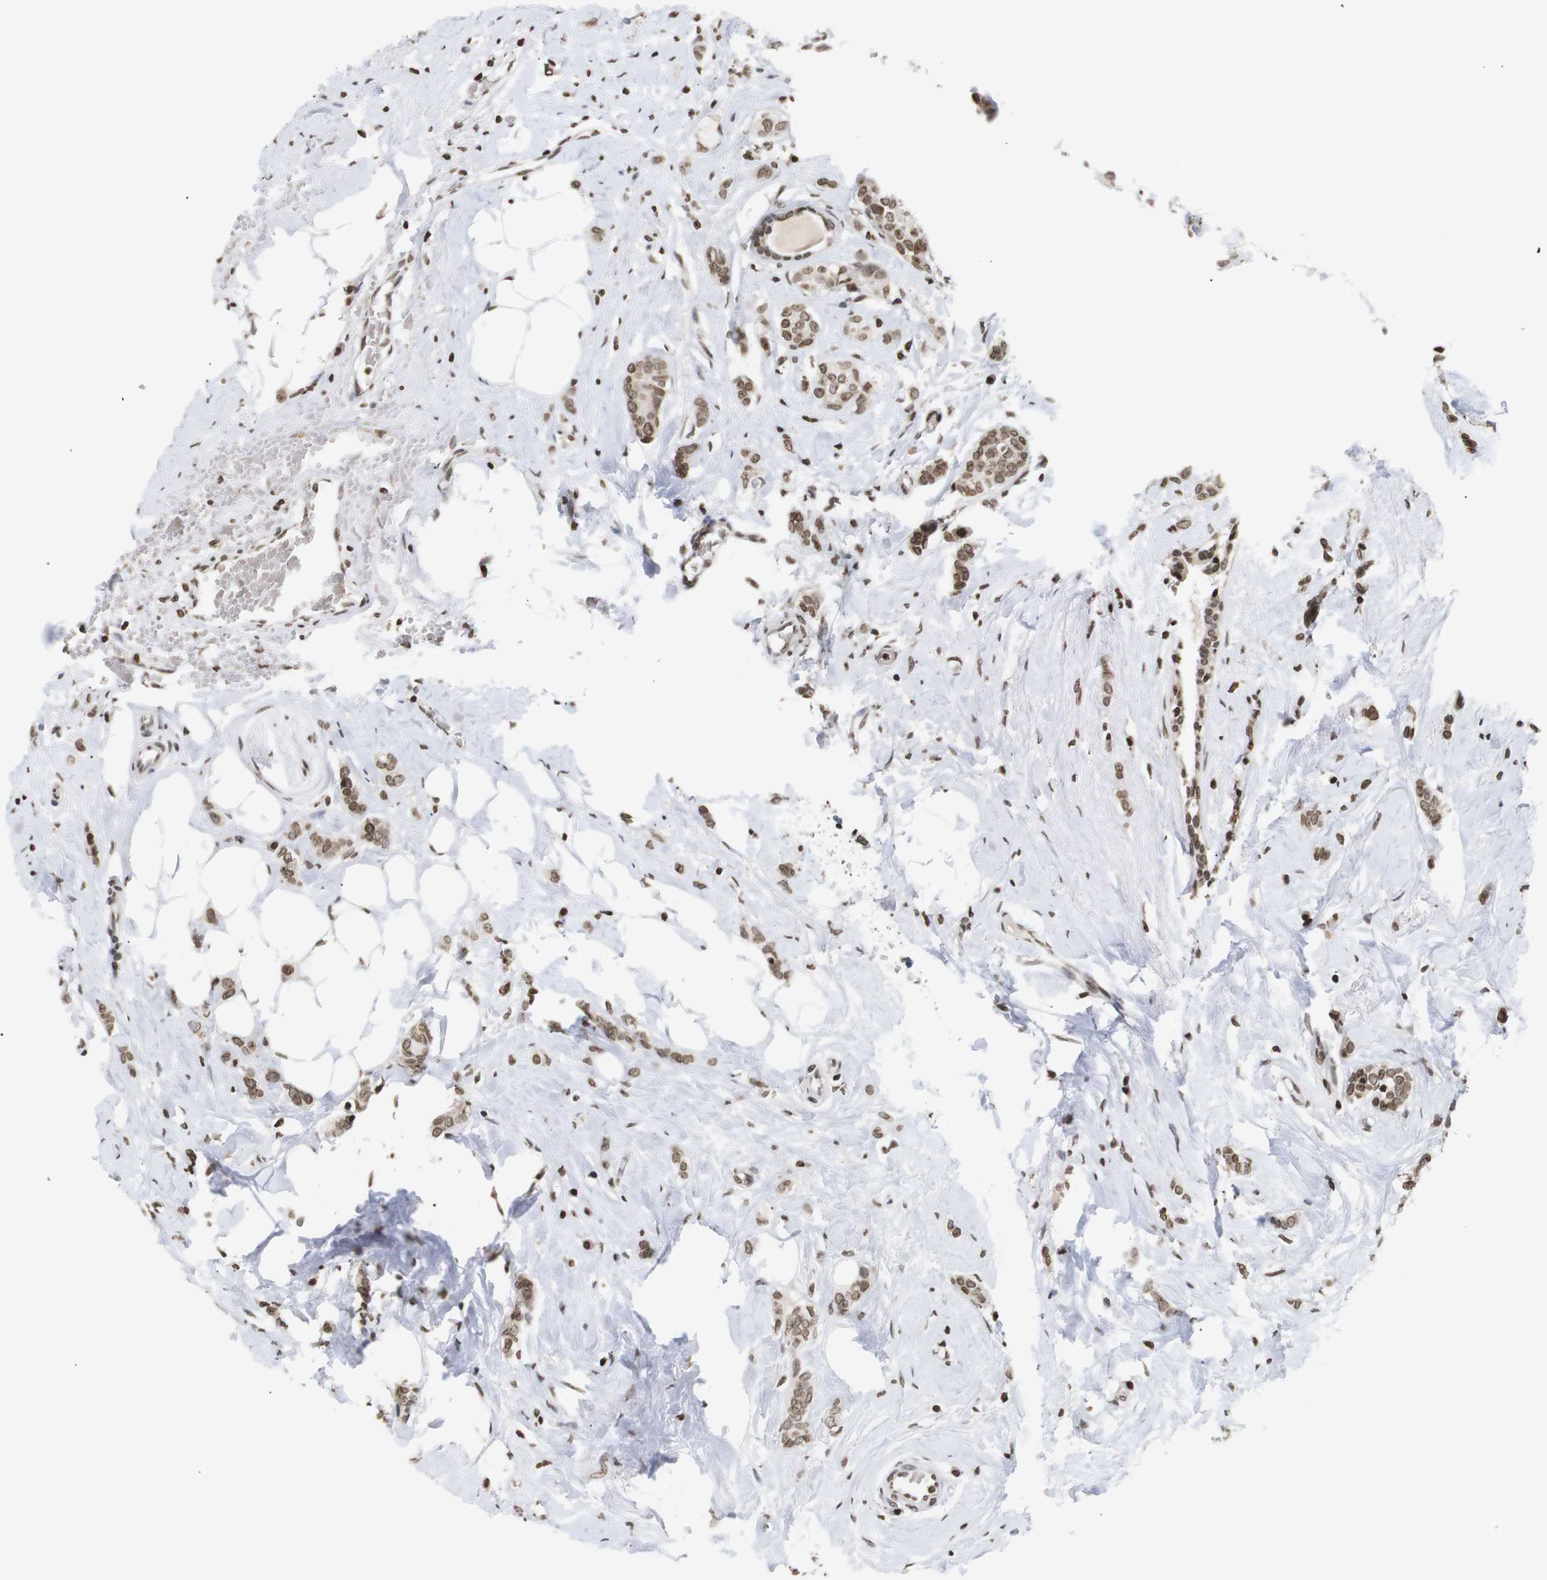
{"staining": {"intensity": "moderate", "quantity": ">75%", "location": "nuclear"}, "tissue": "breast cancer", "cell_type": "Tumor cells", "image_type": "cancer", "snomed": [{"axis": "morphology", "description": "Lobular carcinoma"}, {"axis": "topography", "description": "Breast"}], "caption": "A brown stain highlights moderate nuclear positivity of a protein in breast cancer (lobular carcinoma) tumor cells.", "gene": "ETV5", "patient": {"sex": "female", "age": 60}}